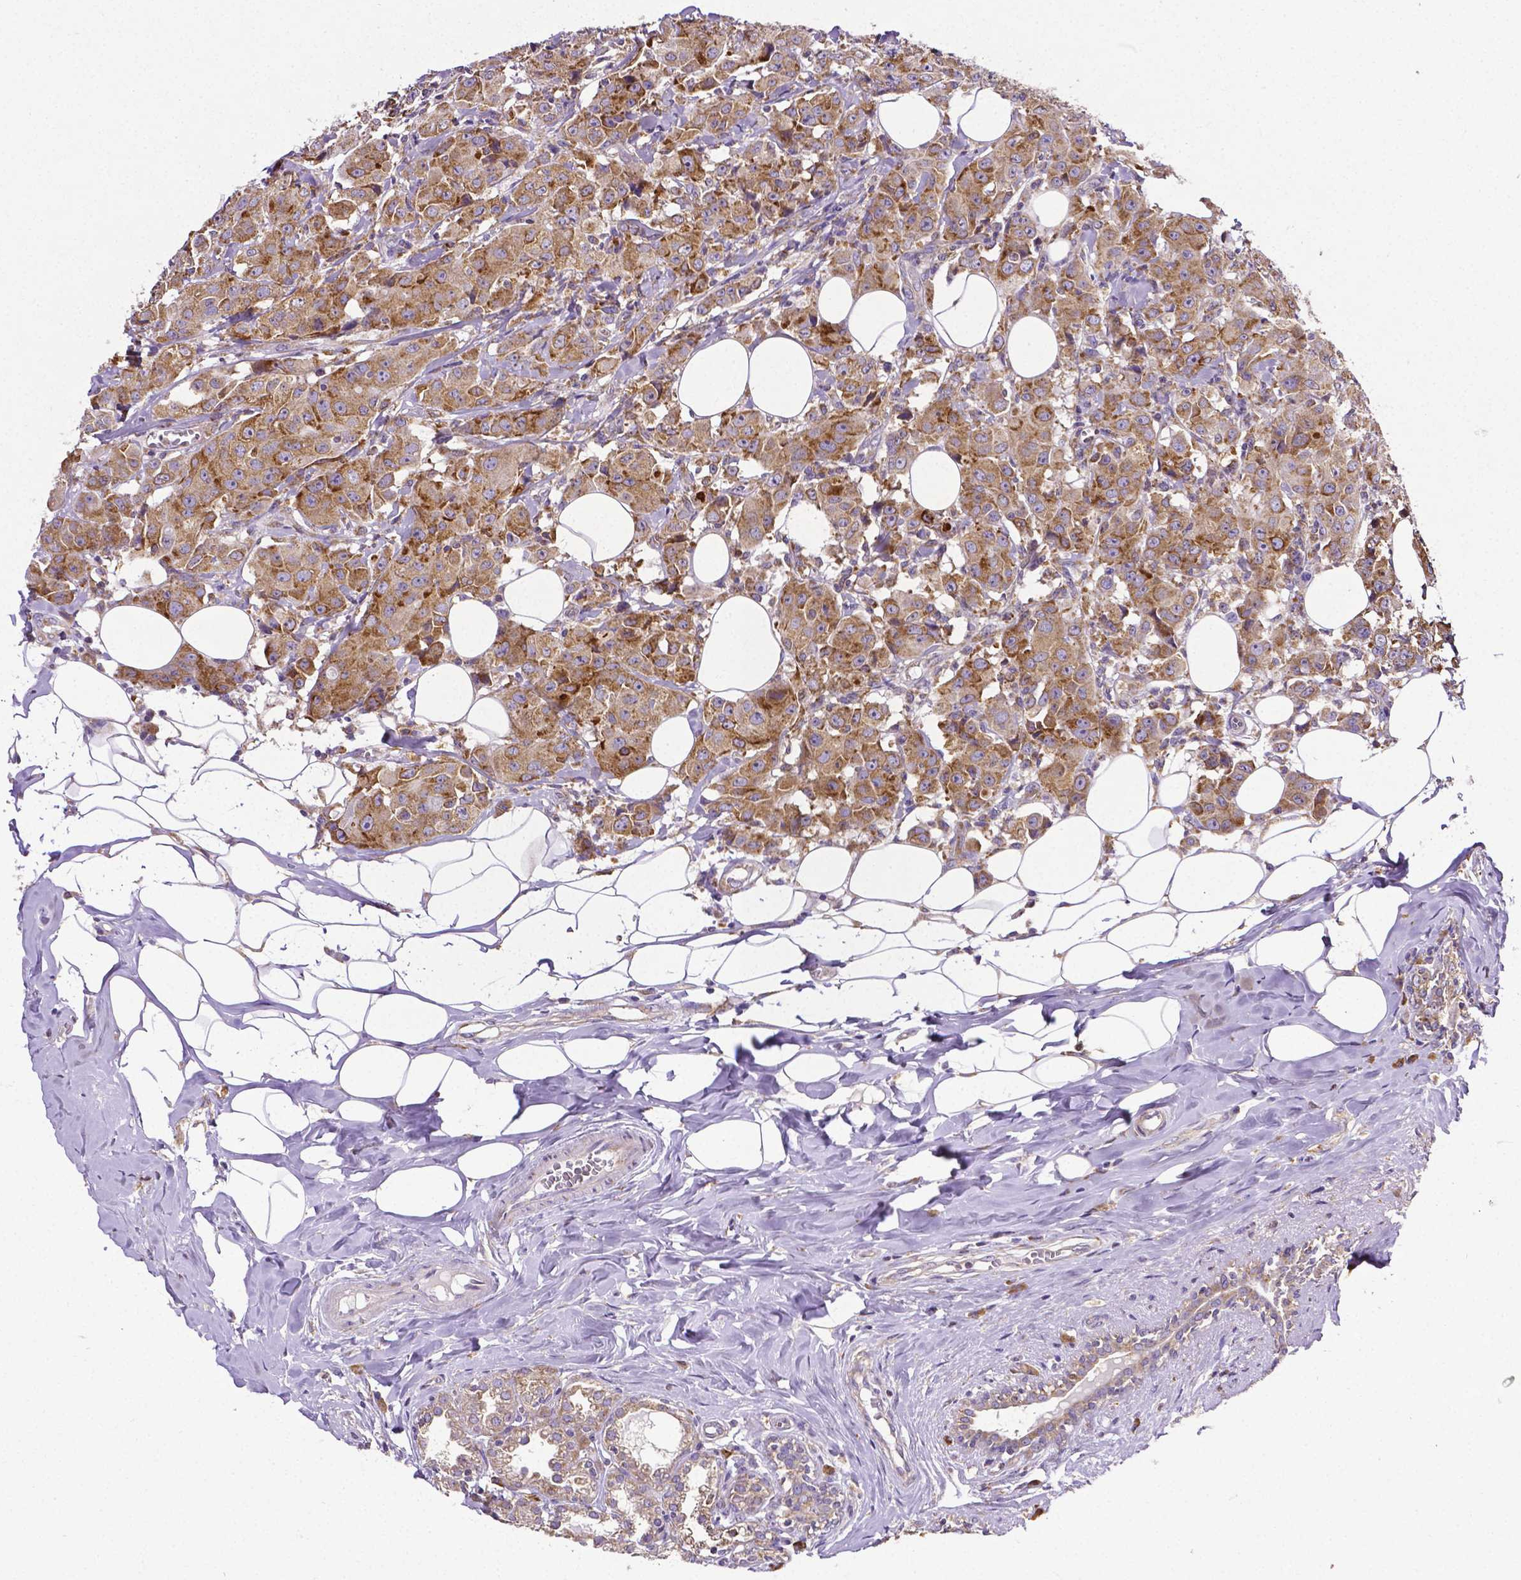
{"staining": {"intensity": "moderate", "quantity": ">75%", "location": "cytoplasmic/membranous"}, "tissue": "breast cancer", "cell_type": "Tumor cells", "image_type": "cancer", "snomed": [{"axis": "morphology", "description": "Normal tissue, NOS"}, {"axis": "morphology", "description": "Duct carcinoma"}, {"axis": "topography", "description": "Breast"}], "caption": "IHC of breast intraductal carcinoma shows medium levels of moderate cytoplasmic/membranous positivity in approximately >75% of tumor cells.", "gene": "MTDH", "patient": {"sex": "female", "age": 43}}